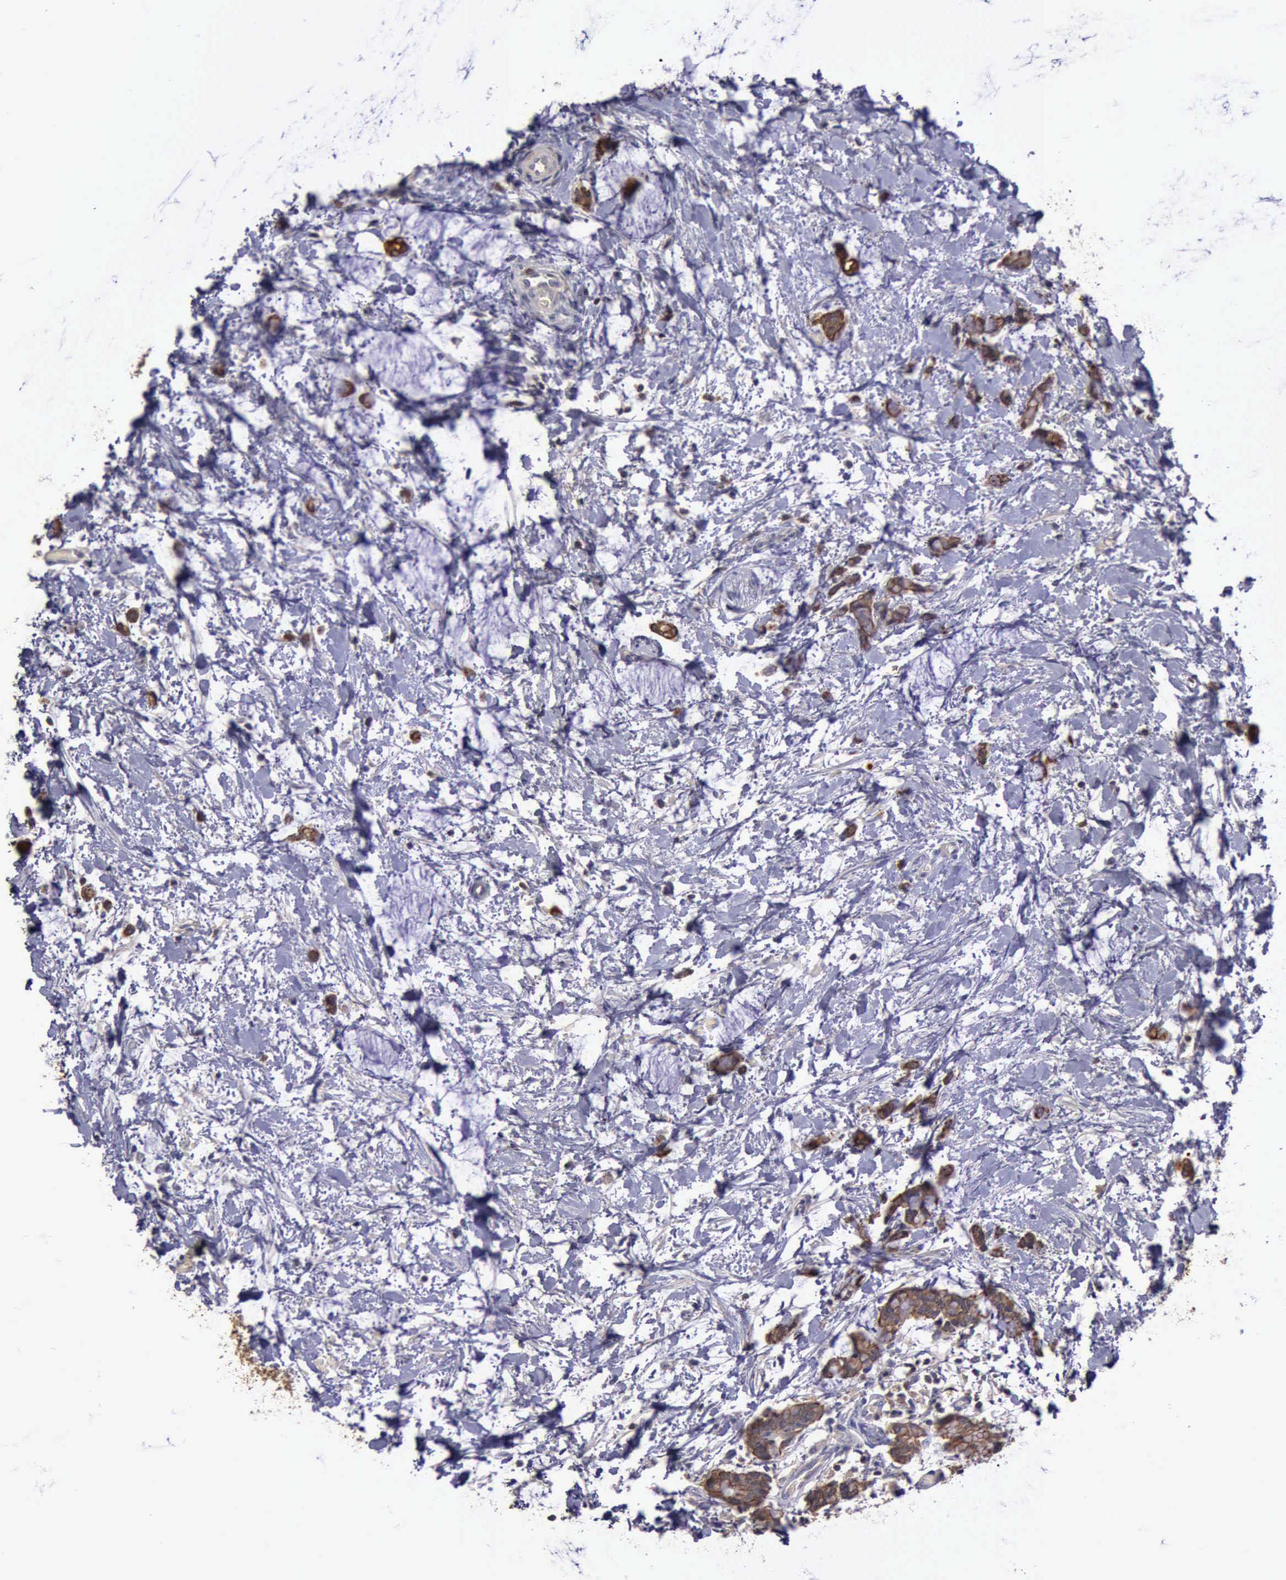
{"staining": {"intensity": "moderate", "quantity": ">75%", "location": "cytoplasmic/membranous"}, "tissue": "colorectal cancer", "cell_type": "Tumor cells", "image_type": "cancer", "snomed": [{"axis": "morphology", "description": "Normal tissue, NOS"}, {"axis": "morphology", "description": "Adenocarcinoma, NOS"}, {"axis": "topography", "description": "Colon"}, {"axis": "topography", "description": "Peripheral nerve tissue"}], "caption": "High-magnification brightfield microscopy of colorectal adenocarcinoma stained with DAB (3,3'-diaminobenzidine) (brown) and counterstained with hematoxylin (blue). tumor cells exhibit moderate cytoplasmic/membranous positivity is present in approximately>75% of cells.", "gene": "RAB39B", "patient": {"sex": "male", "age": 14}}